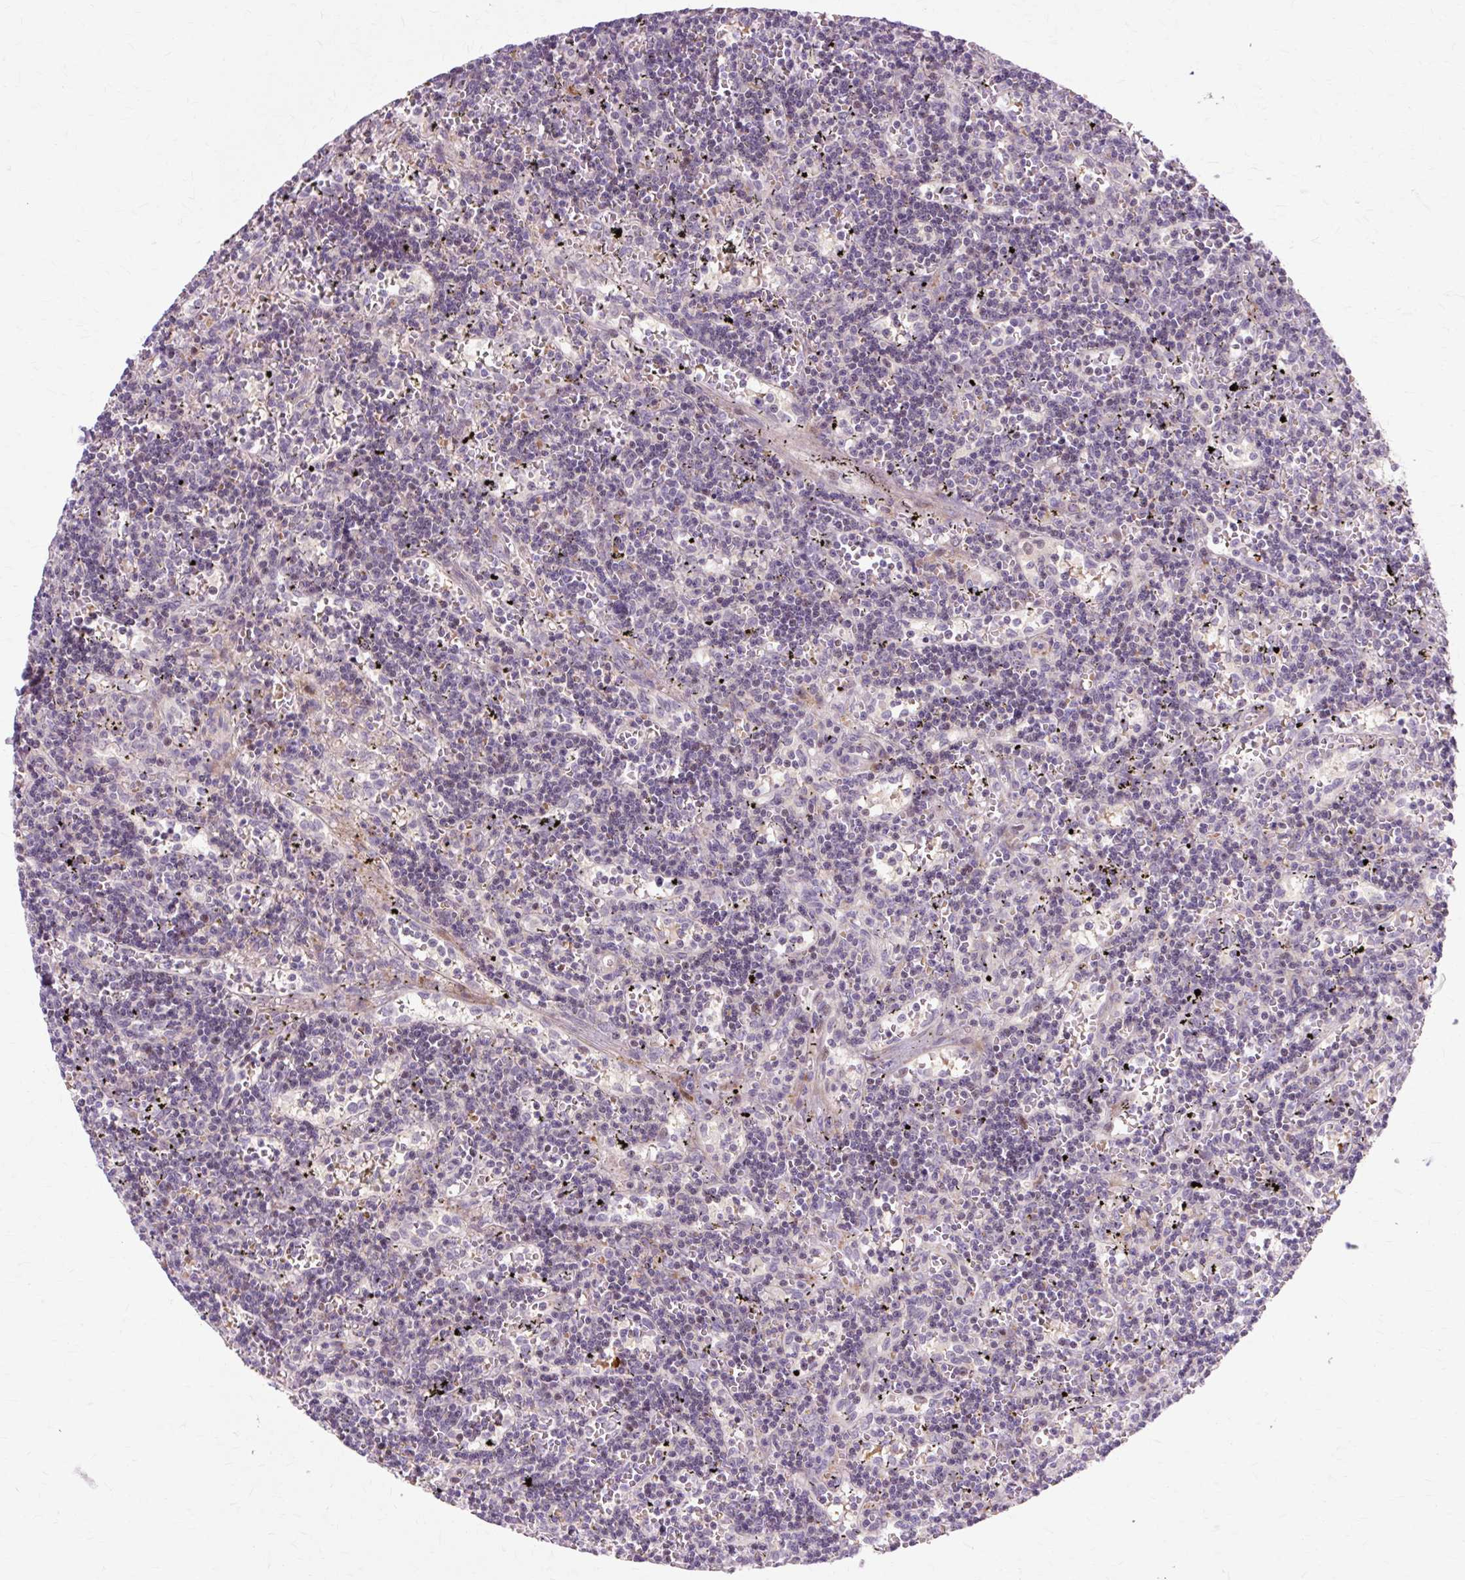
{"staining": {"intensity": "negative", "quantity": "none", "location": "none"}, "tissue": "lymphoma", "cell_type": "Tumor cells", "image_type": "cancer", "snomed": [{"axis": "morphology", "description": "Malignant lymphoma, non-Hodgkin's type, Low grade"}, {"axis": "topography", "description": "Spleen"}], "caption": "IHC histopathology image of human lymphoma stained for a protein (brown), which displays no expression in tumor cells. (DAB immunohistochemistry (IHC) with hematoxylin counter stain).", "gene": "ZNF35", "patient": {"sex": "male", "age": 60}}